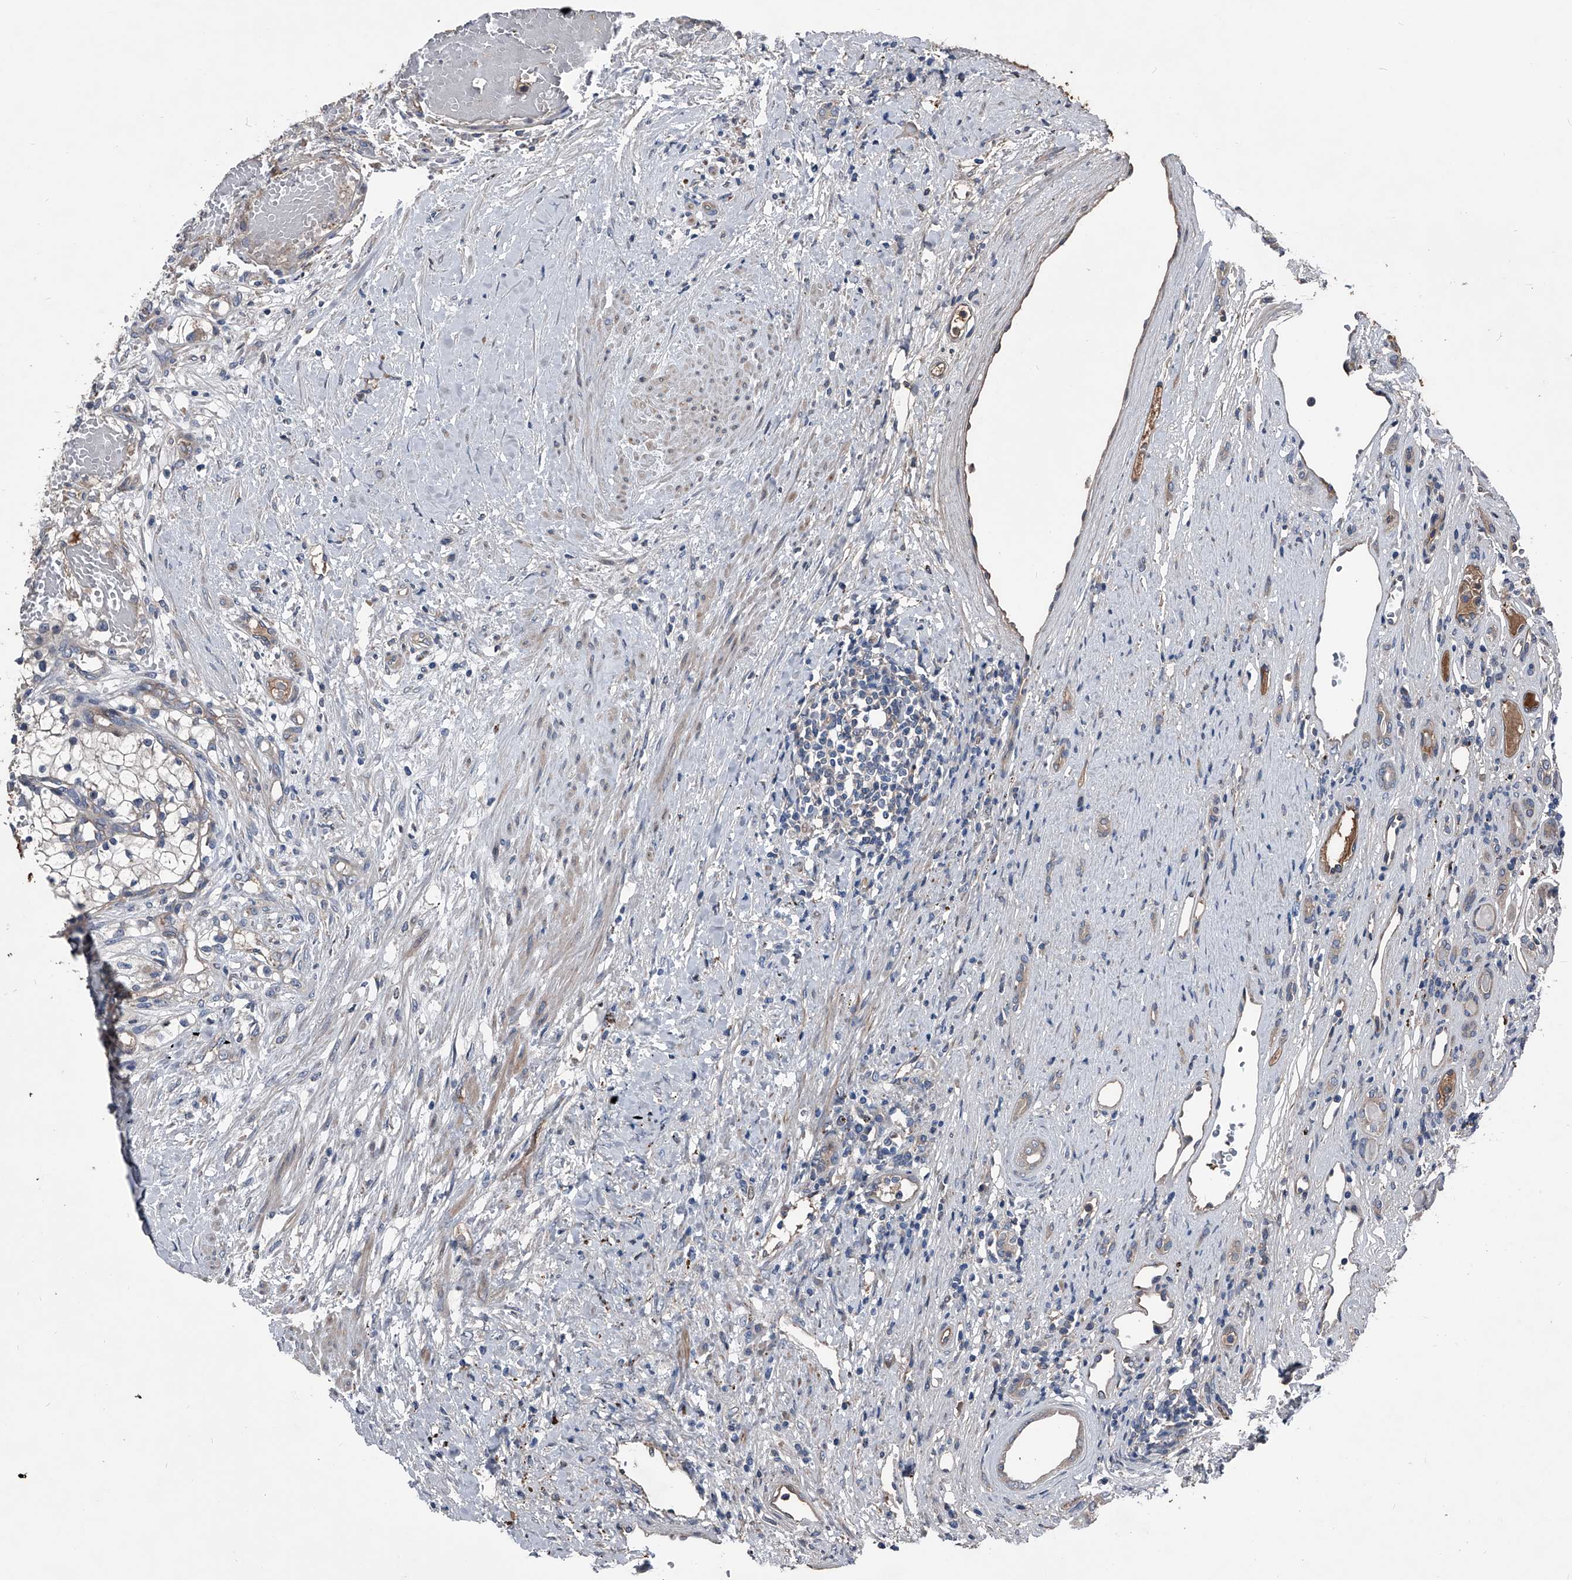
{"staining": {"intensity": "negative", "quantity": "none", "location": "none"}, "tissue": "renal cancer", "cell_type": "Tumor cells", "image_type": "cancer", "snomed": [{"axis": "morphology", "description": "Normal tissue, NOS"}, {"axis": "morphology", "description": "Adenocarcinoma, NOS"}, {"axis": "topography", "description": "Kidney"}], "caption": "Immunohistochemistry (IHC) of renal cancer exhibits no positivity in tumor cells.", "gene": "KIF13A", "patient": {"sex": "male", "age": 68}}